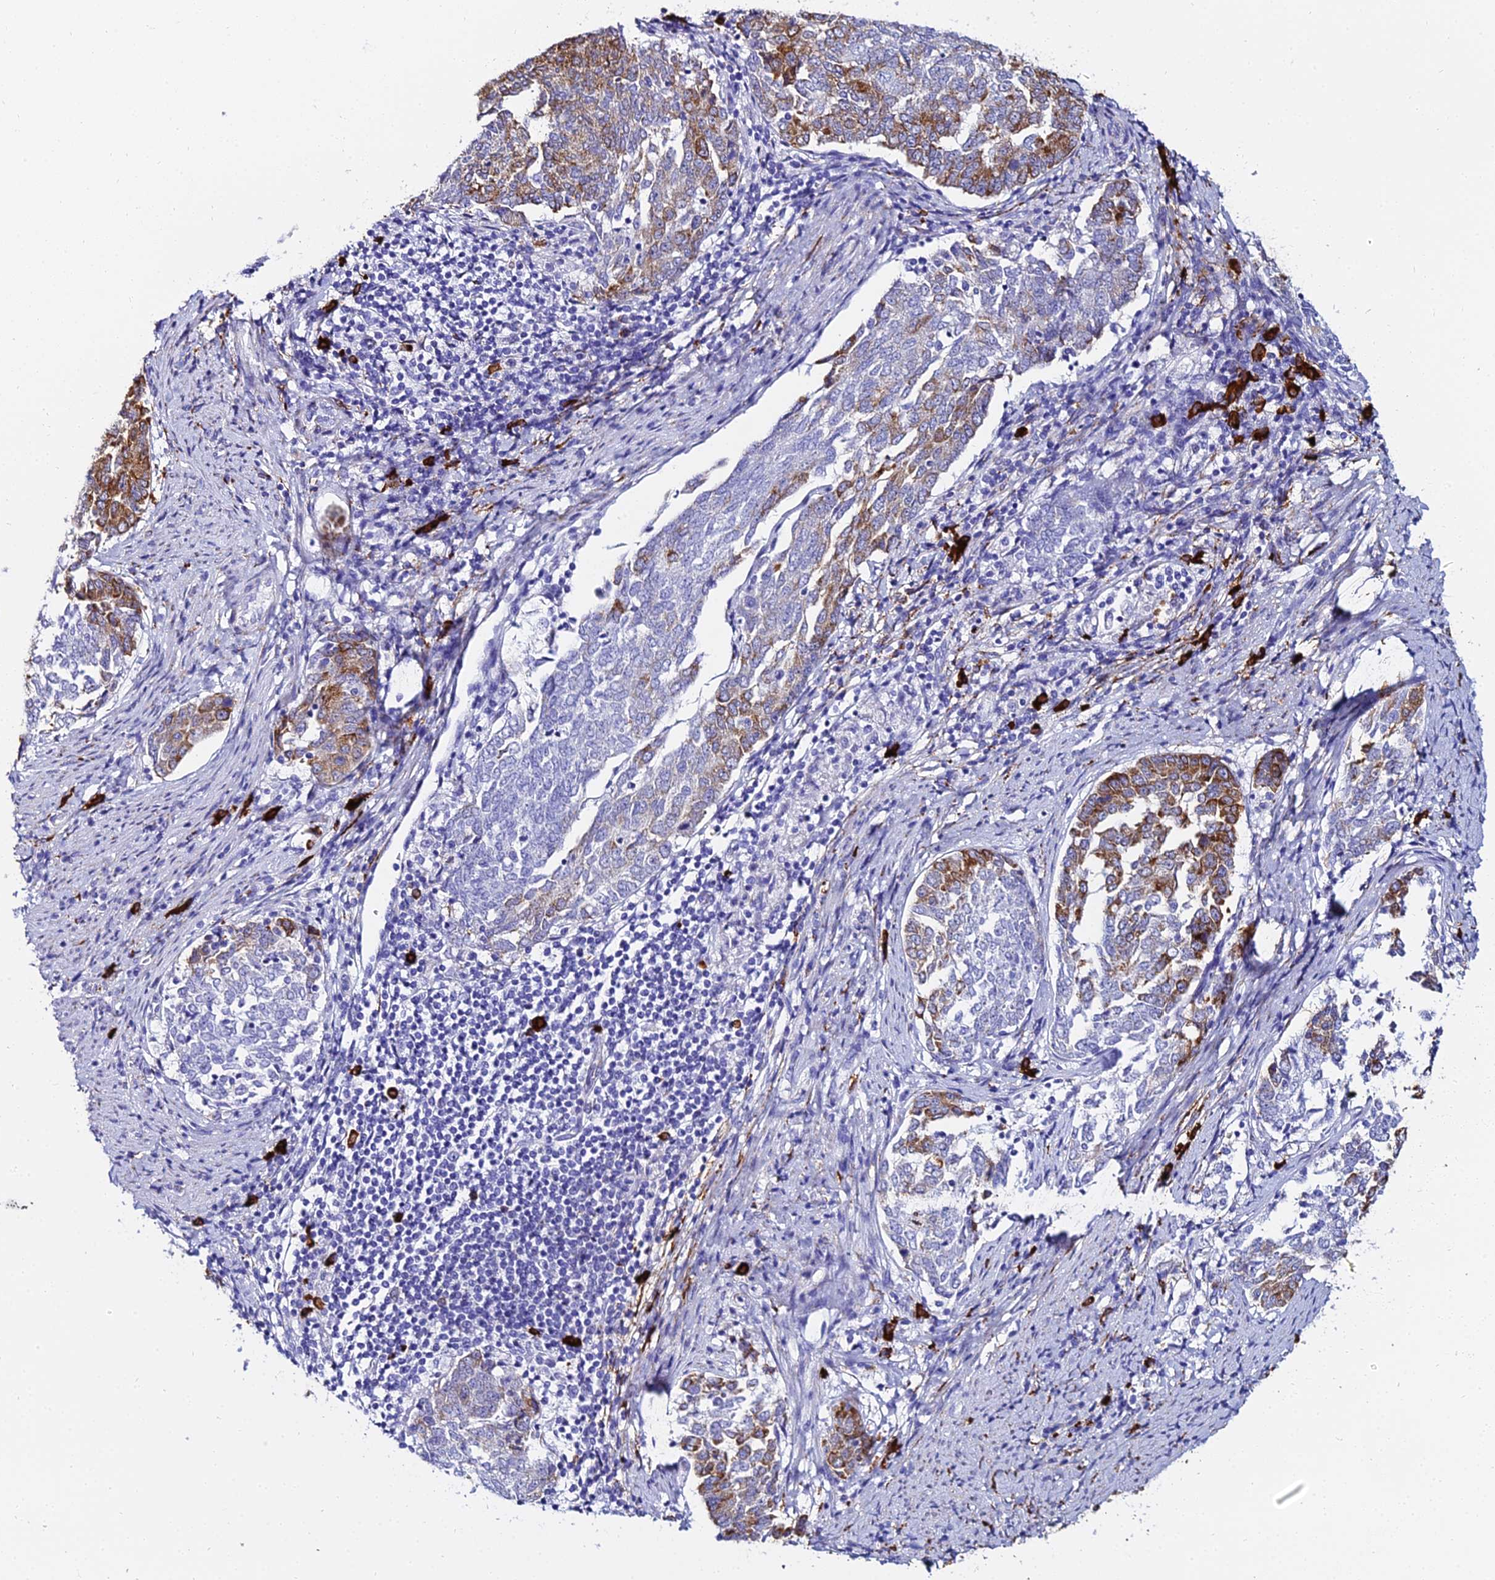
{"staining": {"intensity": "moderate", "quantity": "25%-75%", "location": "cytoplasmic/membranous"}, "tissue": "endometrial cancer", "cell_type": "Tumor cells", "image_type": "cancer", "snomed": [{"axis": "morphology", "description": "Adenocarcinoma, NOS"}, {"axis": "topography", "description": "Endometrium"}], "caption": "This image reveals immunohistochemistry staining of human adenocarcinoma (endometrial), with medium moderate cytoplasmic/membranous expression in approximately 25%-75% of tumor cells.", "gene": "TXNDC5", "patient": {"sex": "female", "age": 80}}